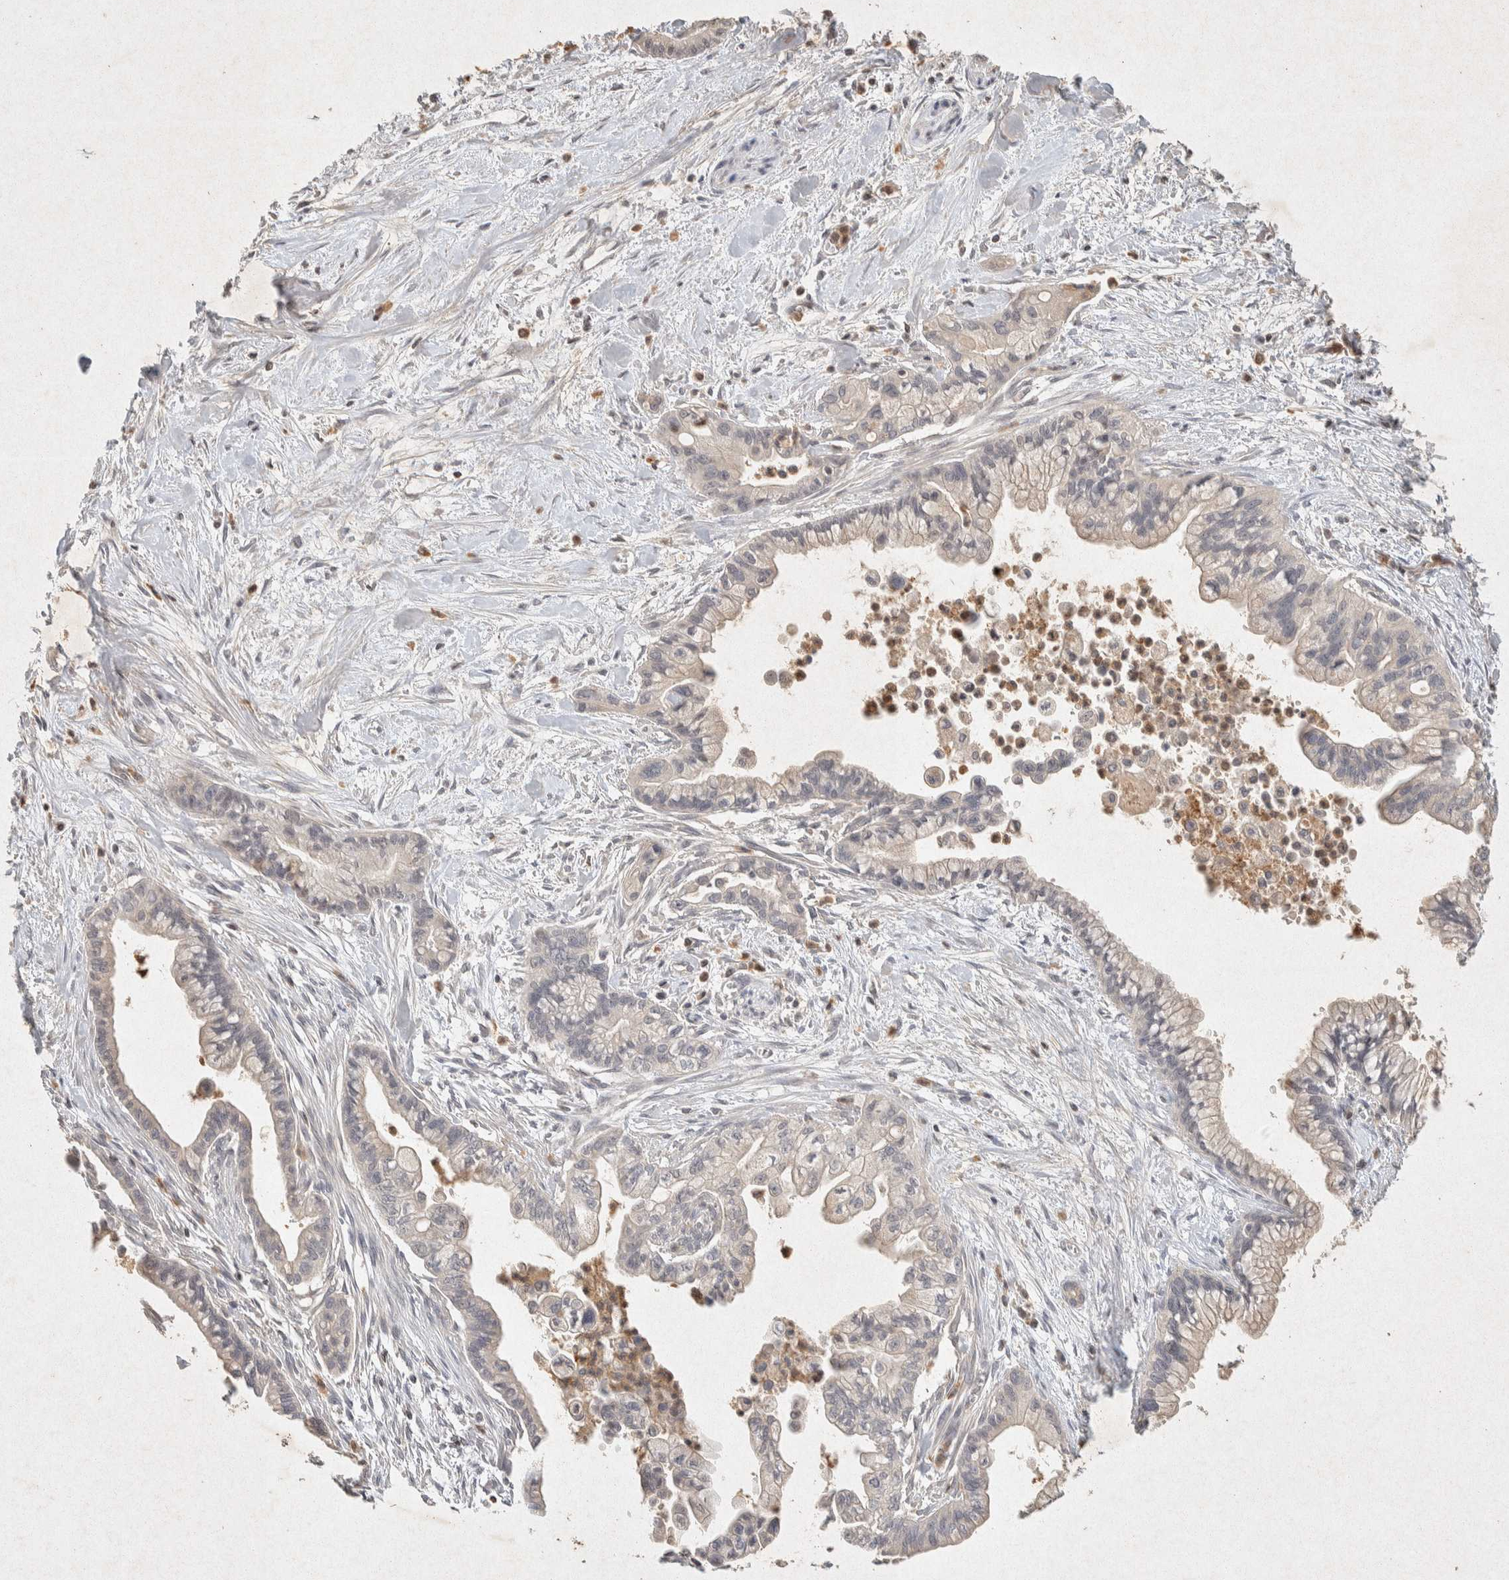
{"staining": {"intensity": "weak", "quantity": "<25%", "location": "cytoplasmic/membranous"}, "tissue": "pancreatic cancer", "cell_type": "Tumor cells", "image_type": "cancer", "snomed": [{"axis": "morphology", "description": "Adenocarcinoma, NOS"}, {"axis": "topography", "description": "Pancreas"}], "caption": "Immunohistochemical staining of pancreatic adenocarcinoma demonstrates no significant expression in tumor cells. (Stains: DAB (3,3'-diaminobenzidine) immunohistochemistry (IHC) with hematoxylin counter stain, Microscopy: brightfield microscopy at high magnification).", "gene": "RAC2", "patient": {"sex": "male", "age": 70}}